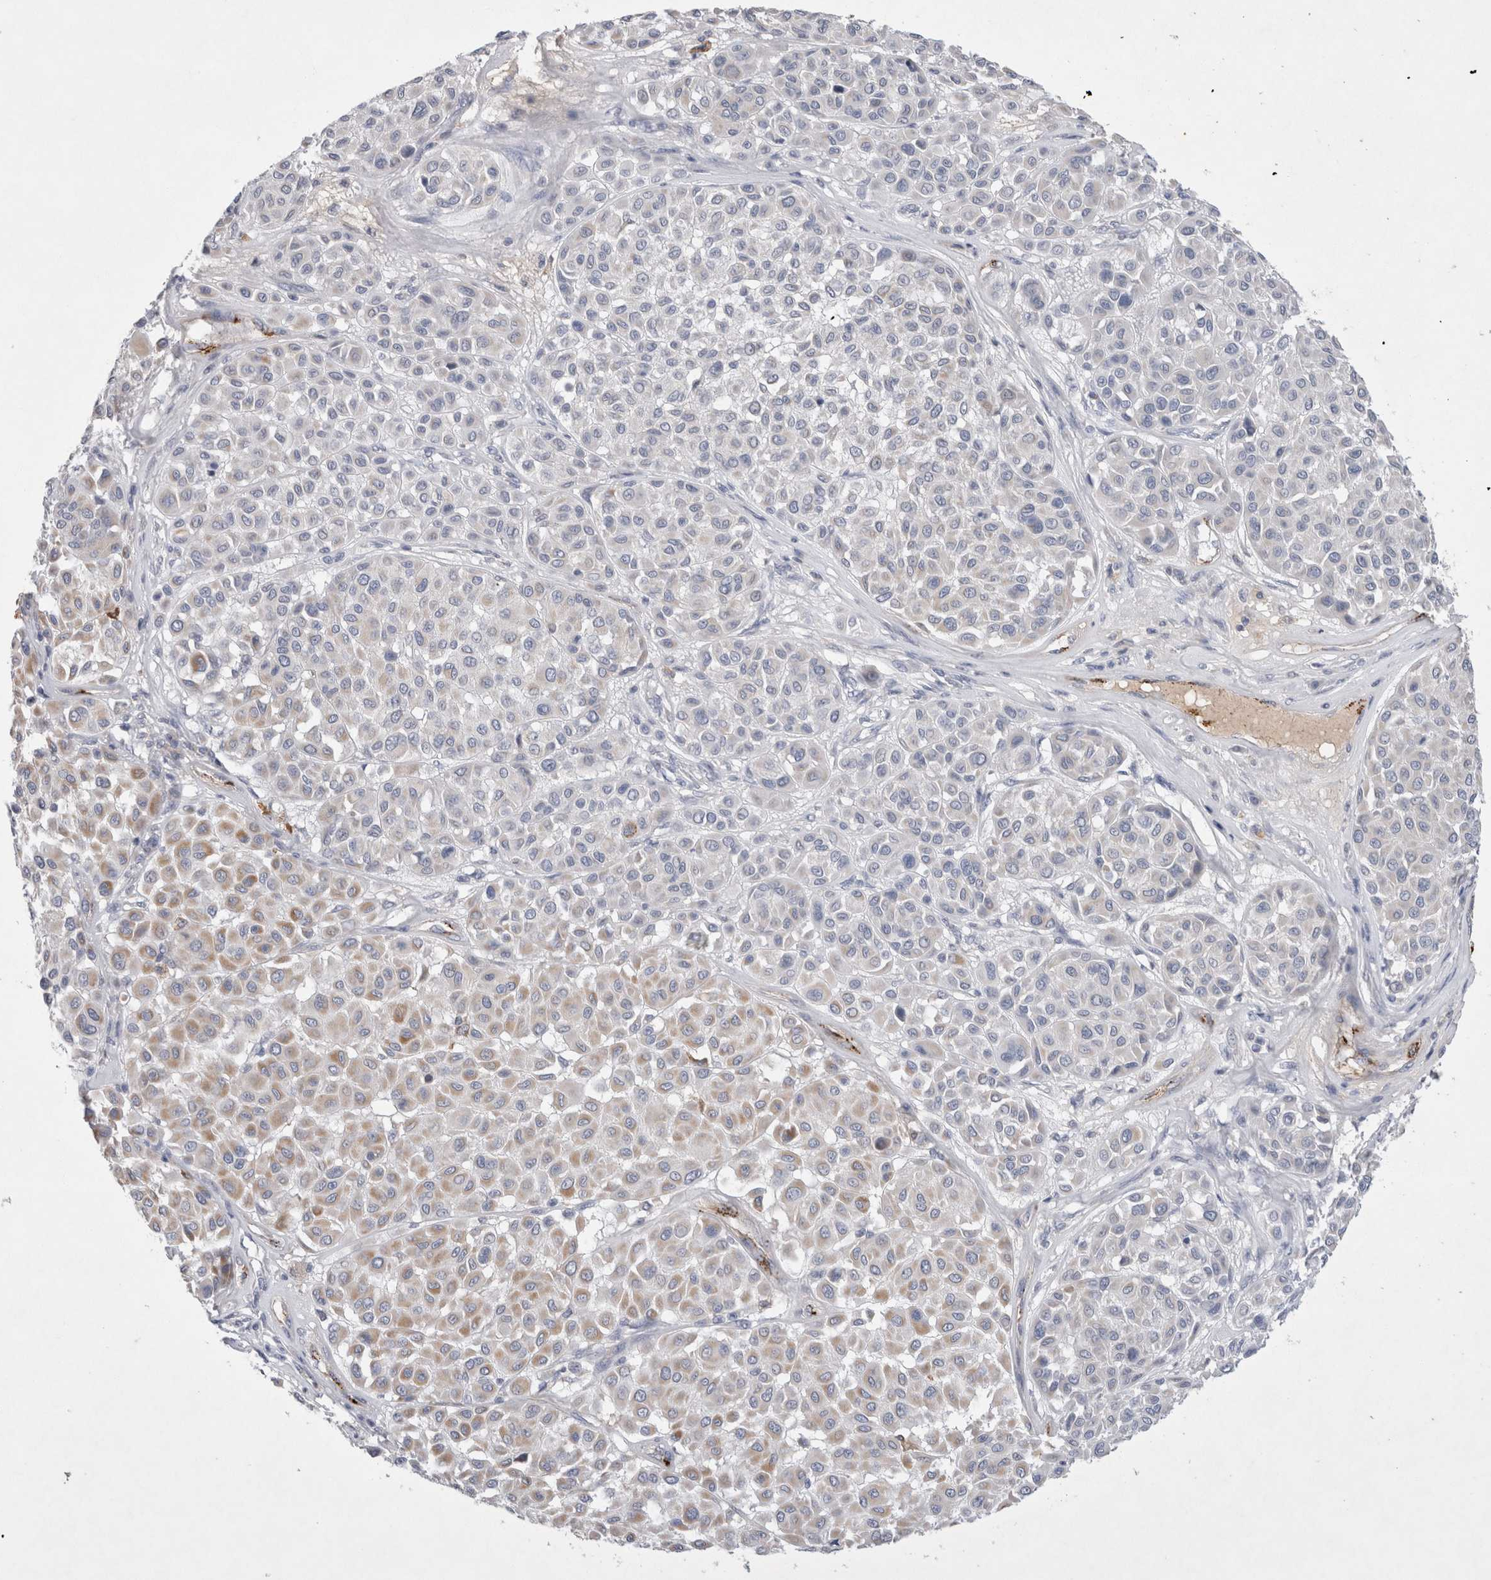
{"staining": {"intensity": "weak", "quantity": "<25%", "location": "cytoplasmic/membranous"}, "tissue": "melanoma", "cell_type": "Tumor cells", "image_type": "cancer", "snomed": [{"axis": "morphology", "description": "Malignant melanoma, Metastatic site"}, {"axis": "topography", "description": "Soft tissue"}], "caption": "Tumor cells show no significant staining in malignant melanoma (metastatic site). (Stains: DAB (3,3'-diaminobenzidine) immunohistochemistry (IHC) with hematoxylin counter stain, Microscopy: brightfield microscopy at high magnification).", "gene": "IARS2", "patient": {"sex": "male", "age": 41}}